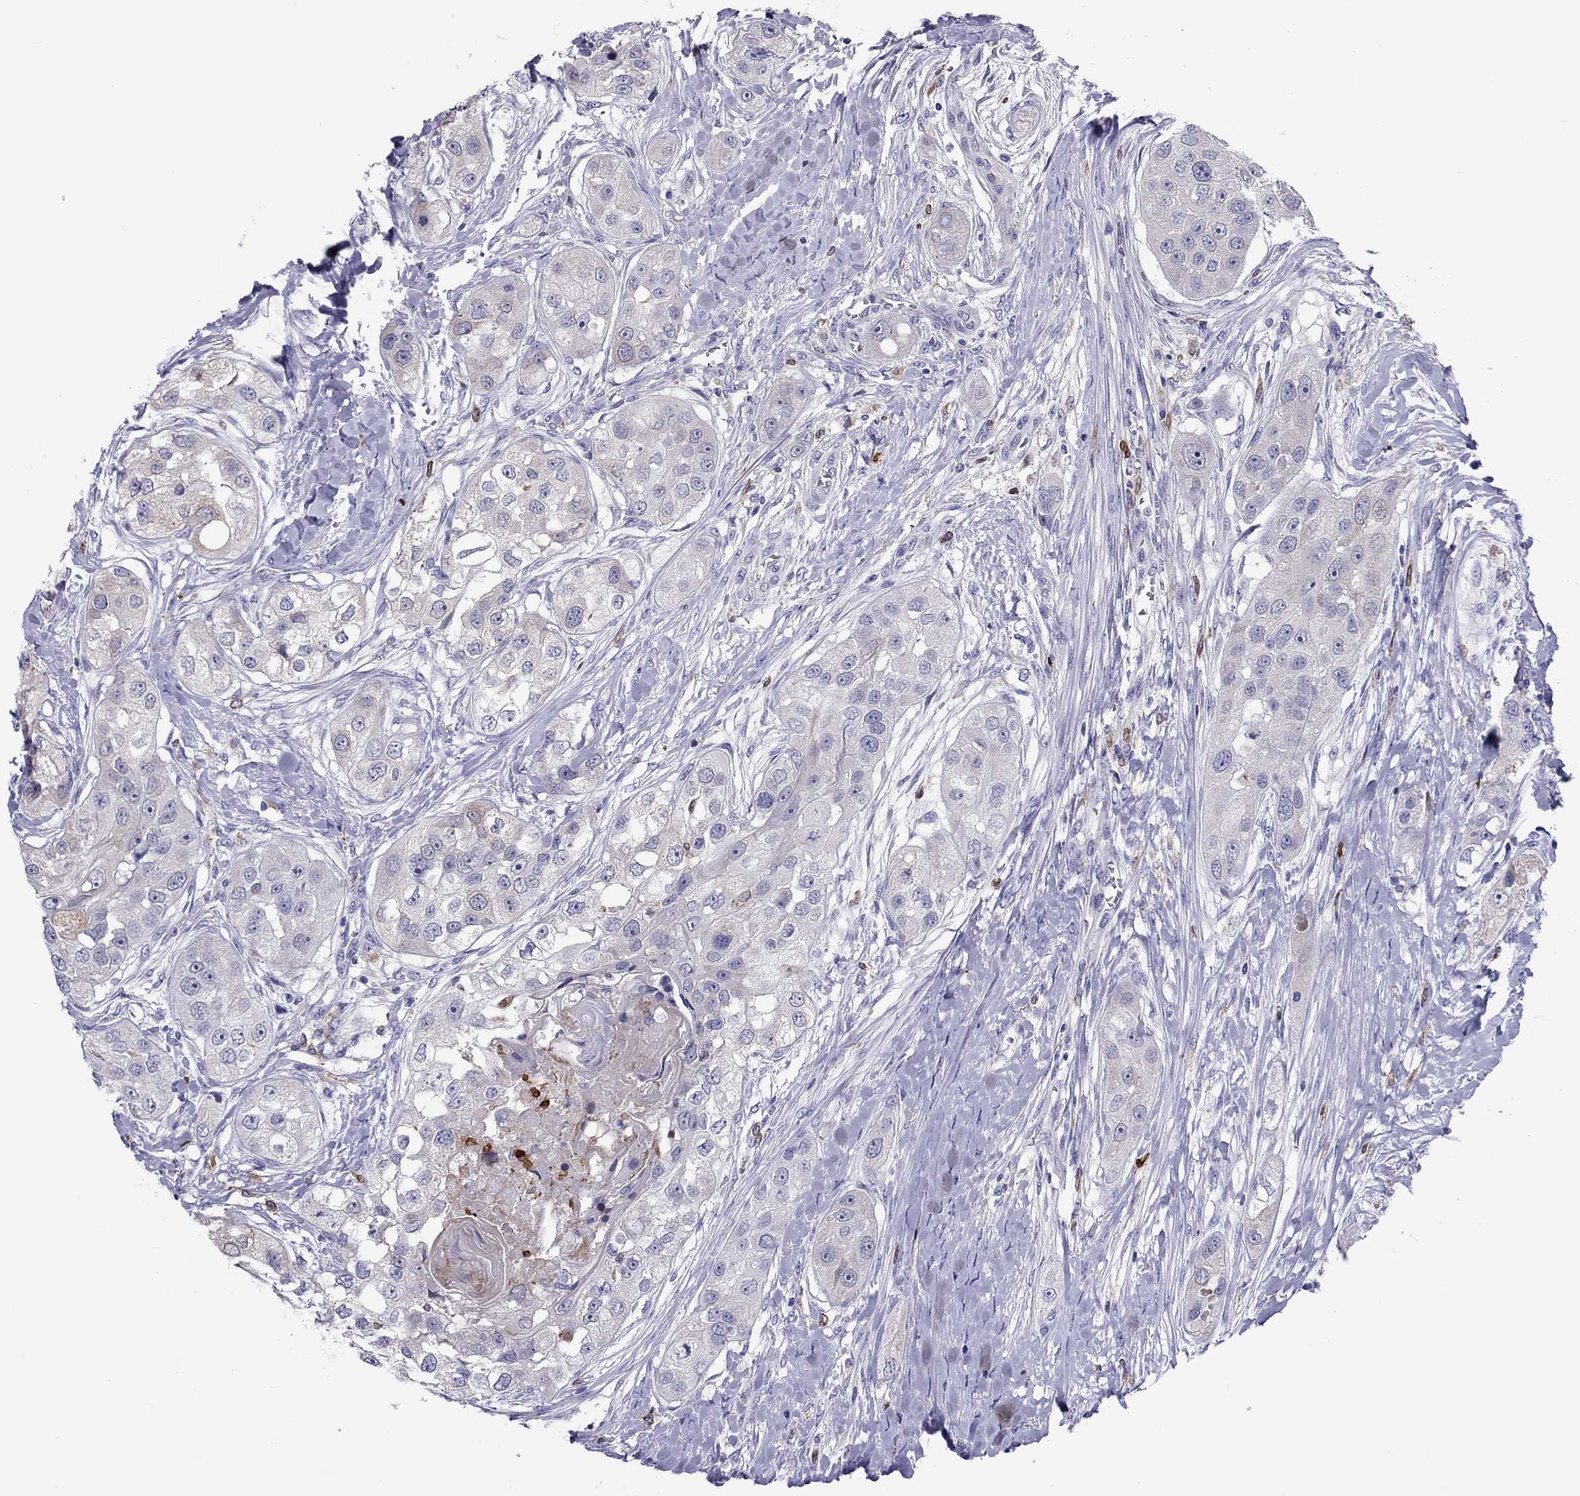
{"staining": {"intensity": "negative", "quantity": "none", "location": "none"}, "tissue": "head and neck cancer", "cell_type": "Tumor cells", "image_type": "cancer", "snomed": [{"axis": "morphology", "description": "Normal tissue, NOS"}, {"axis": "morphology", "description": "Squamous cell carcinoma, NOS"}, {"axis": "topography", "description": "Skeletal muscle"}, {"axis": "topography", "description": "Head-Neck"}], "caption": "Immunohistochemical staining of human head and neck cancer (squamous cell carcinoma) demonstrates no significant staining in tumor cells.", "gene": "ADORA2A", "patient": {"sex": "male", "age": 51}}